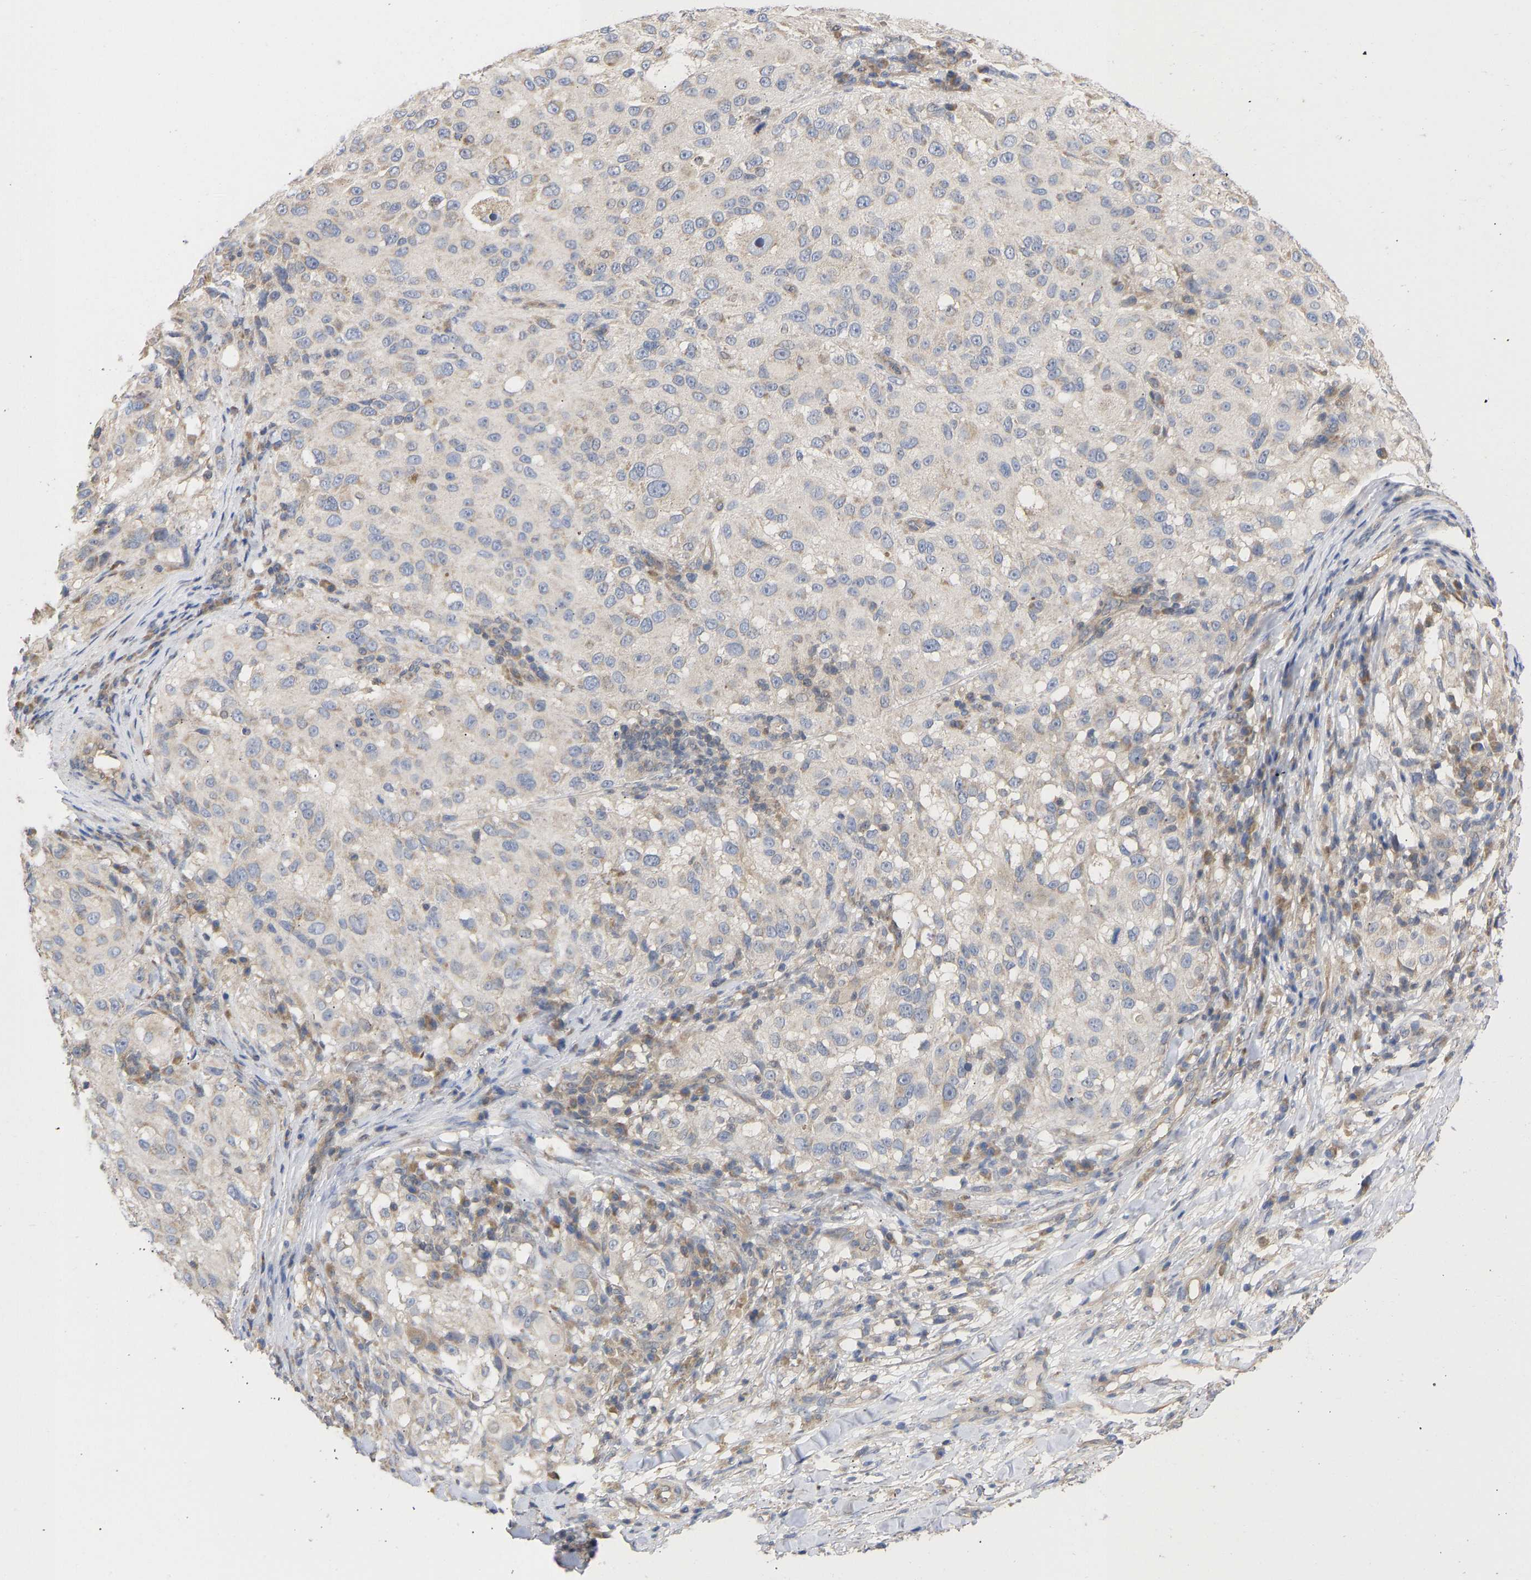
{"staining": {"intensity": "negative", "quantity": "none", "location": "none"}, "tissue": "melanoma", "cell_type": "Tumor cells", "image_type": "cancer", "snomed": [{"axis": "morphology", "description": "Necrosis, NOS"}, {"axis": "morphology", "description": "Malignant melanoma, NOS"}, {"axis": "topography", "description": "Skin"}], "caption": "Immunohistochemistry (IHC) of malignant melanoma displays no expression in tumor cells.", "gene": "MAP2K3", "patient": {"sex": "female", "age": 87}}